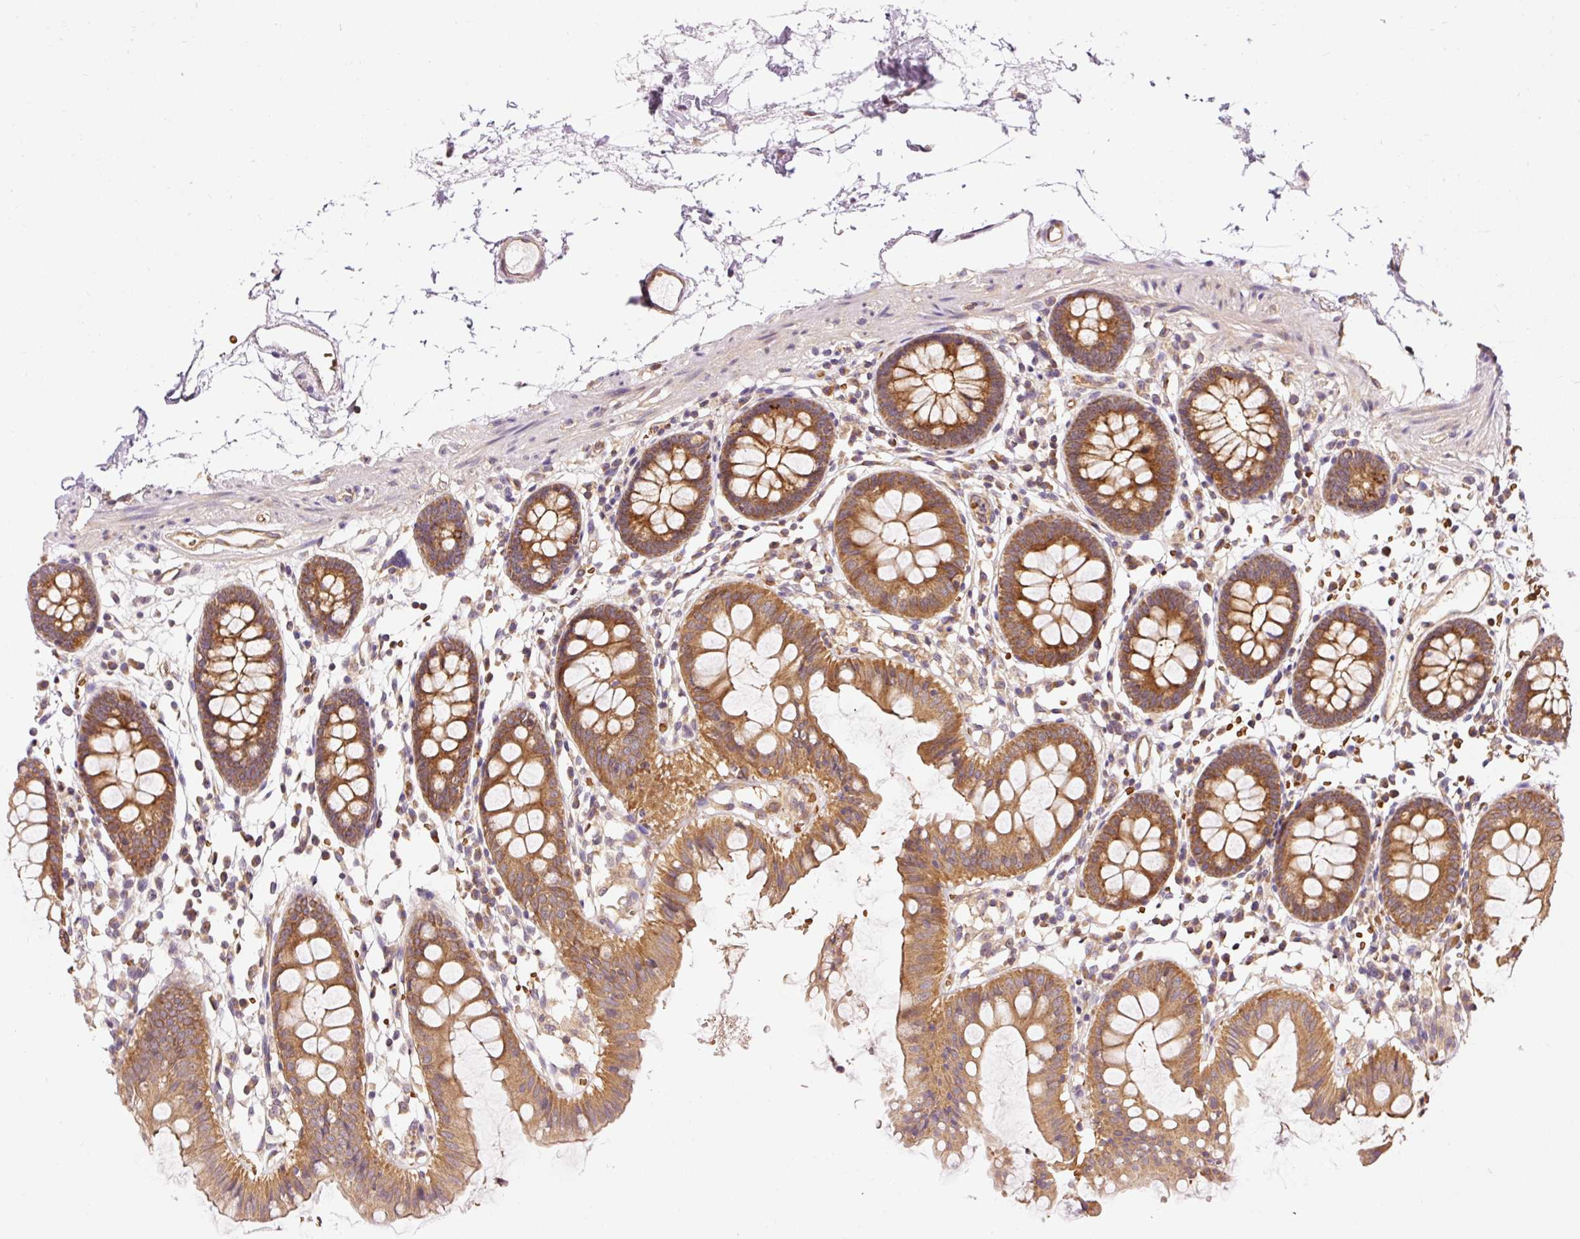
{"staining": {"intensity": "moderate", "quantity": ">75%", "location": "cytoplasmic/membranous"}, "tissue": "colon", "cell_type": "Endothelial cells", "image_type": "normal", "snomed": [{"axis": "morphology", "description": "Normal tissue, NOS"}, {"axis": "topography", "description": "Colon"}], "caption": "Protein analysis of unremarkable colon shows moderate cytoplasmic/membranous expression in about >75% of endothelial cells.", "gene": "ADCY4", "patient": {"sex": "female", "age": 84}}